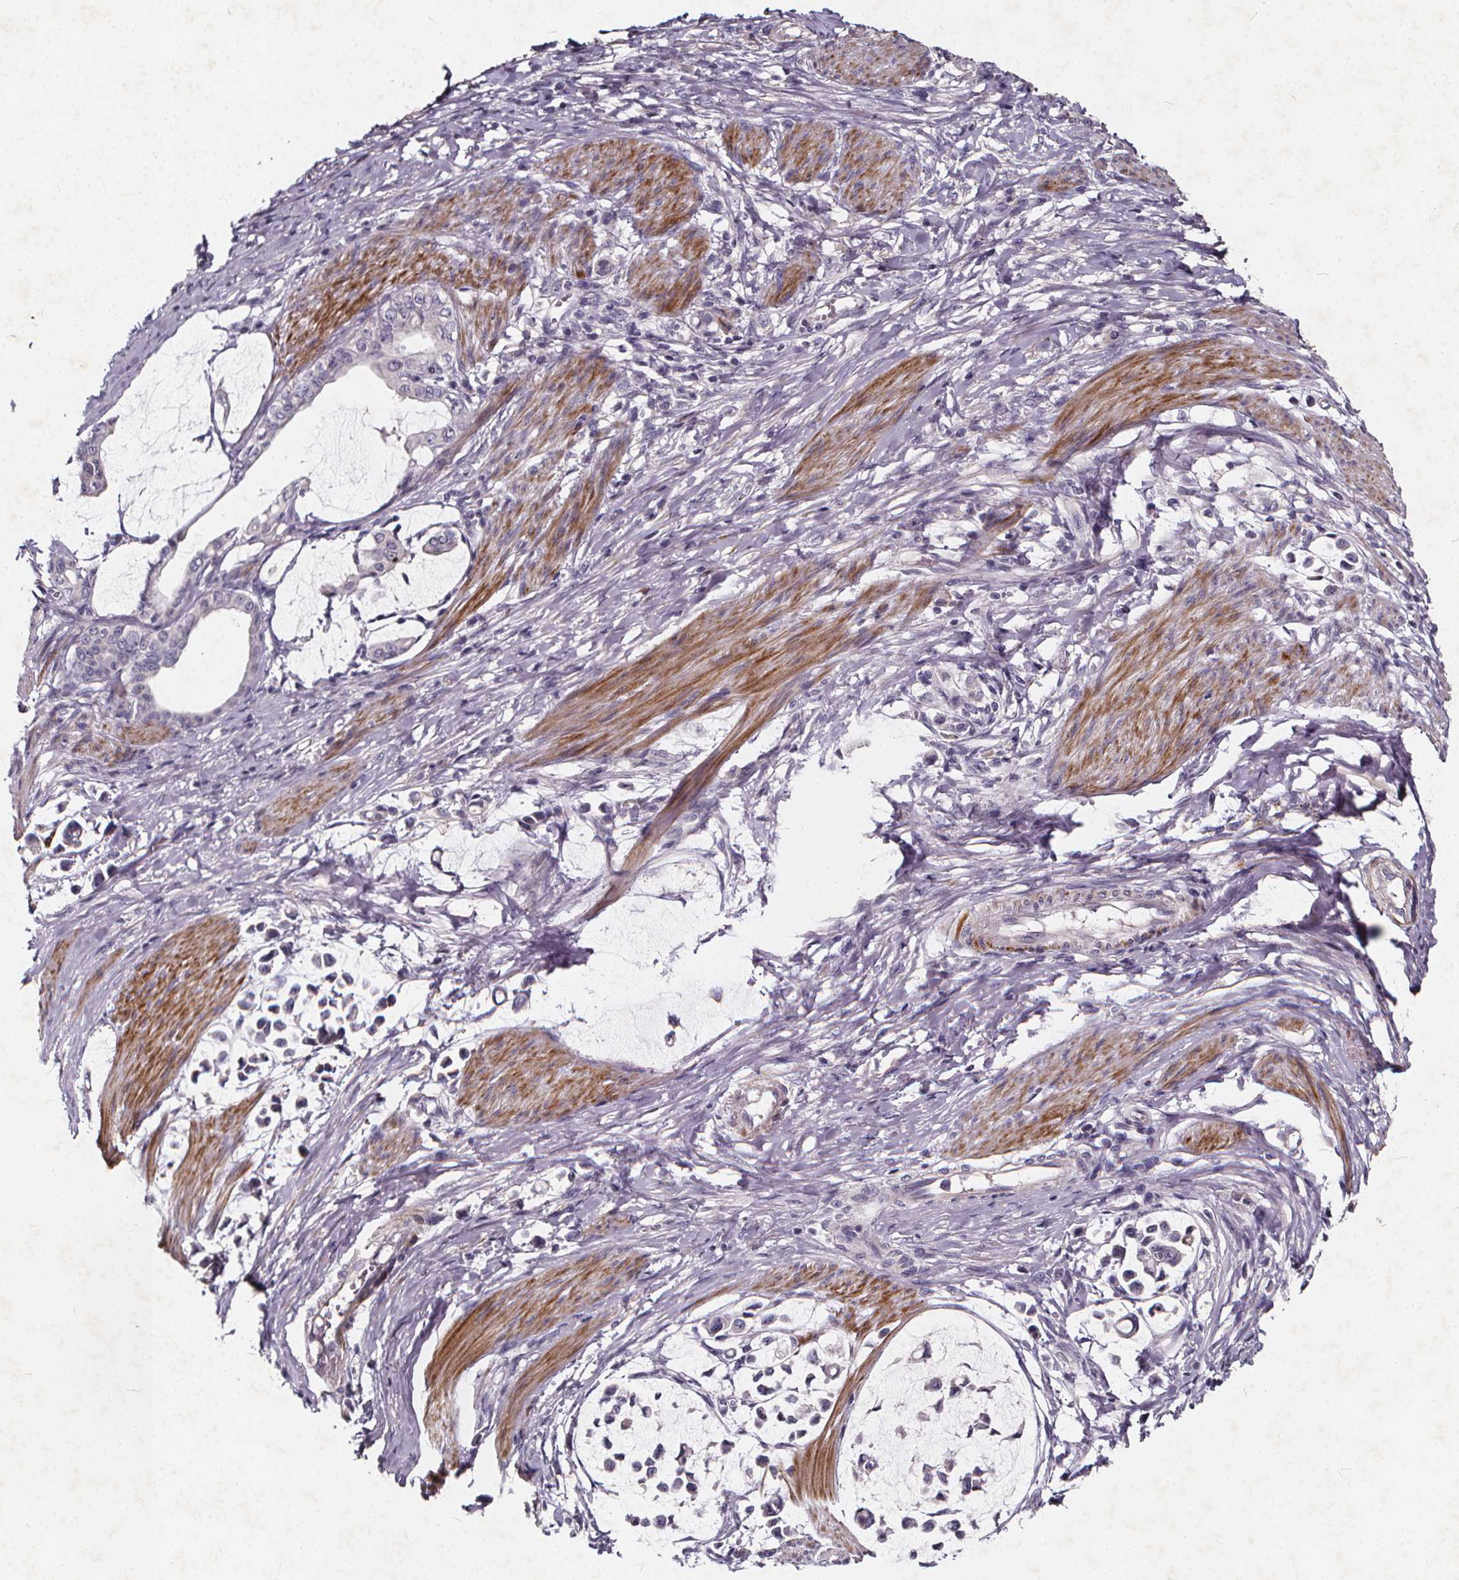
{"staining": {"intensity": "negative", "quantity": "none", "location": "none"}, "tissue": "stomach cancer", "cell_type": "Tumor cells", "image_type": "cancer", "snomed": [{"axis": "morphology", "description": "Adenocarcinoma, NOS"}, {"axis": "topography", "description": "Stomach"}], "caption": "Immunohistochemical staining of human stomach cancer exhibits no significant expression in tumor cells.", "gene": "TSPAN14", "patient": {"sex": "male", "age": 82}}